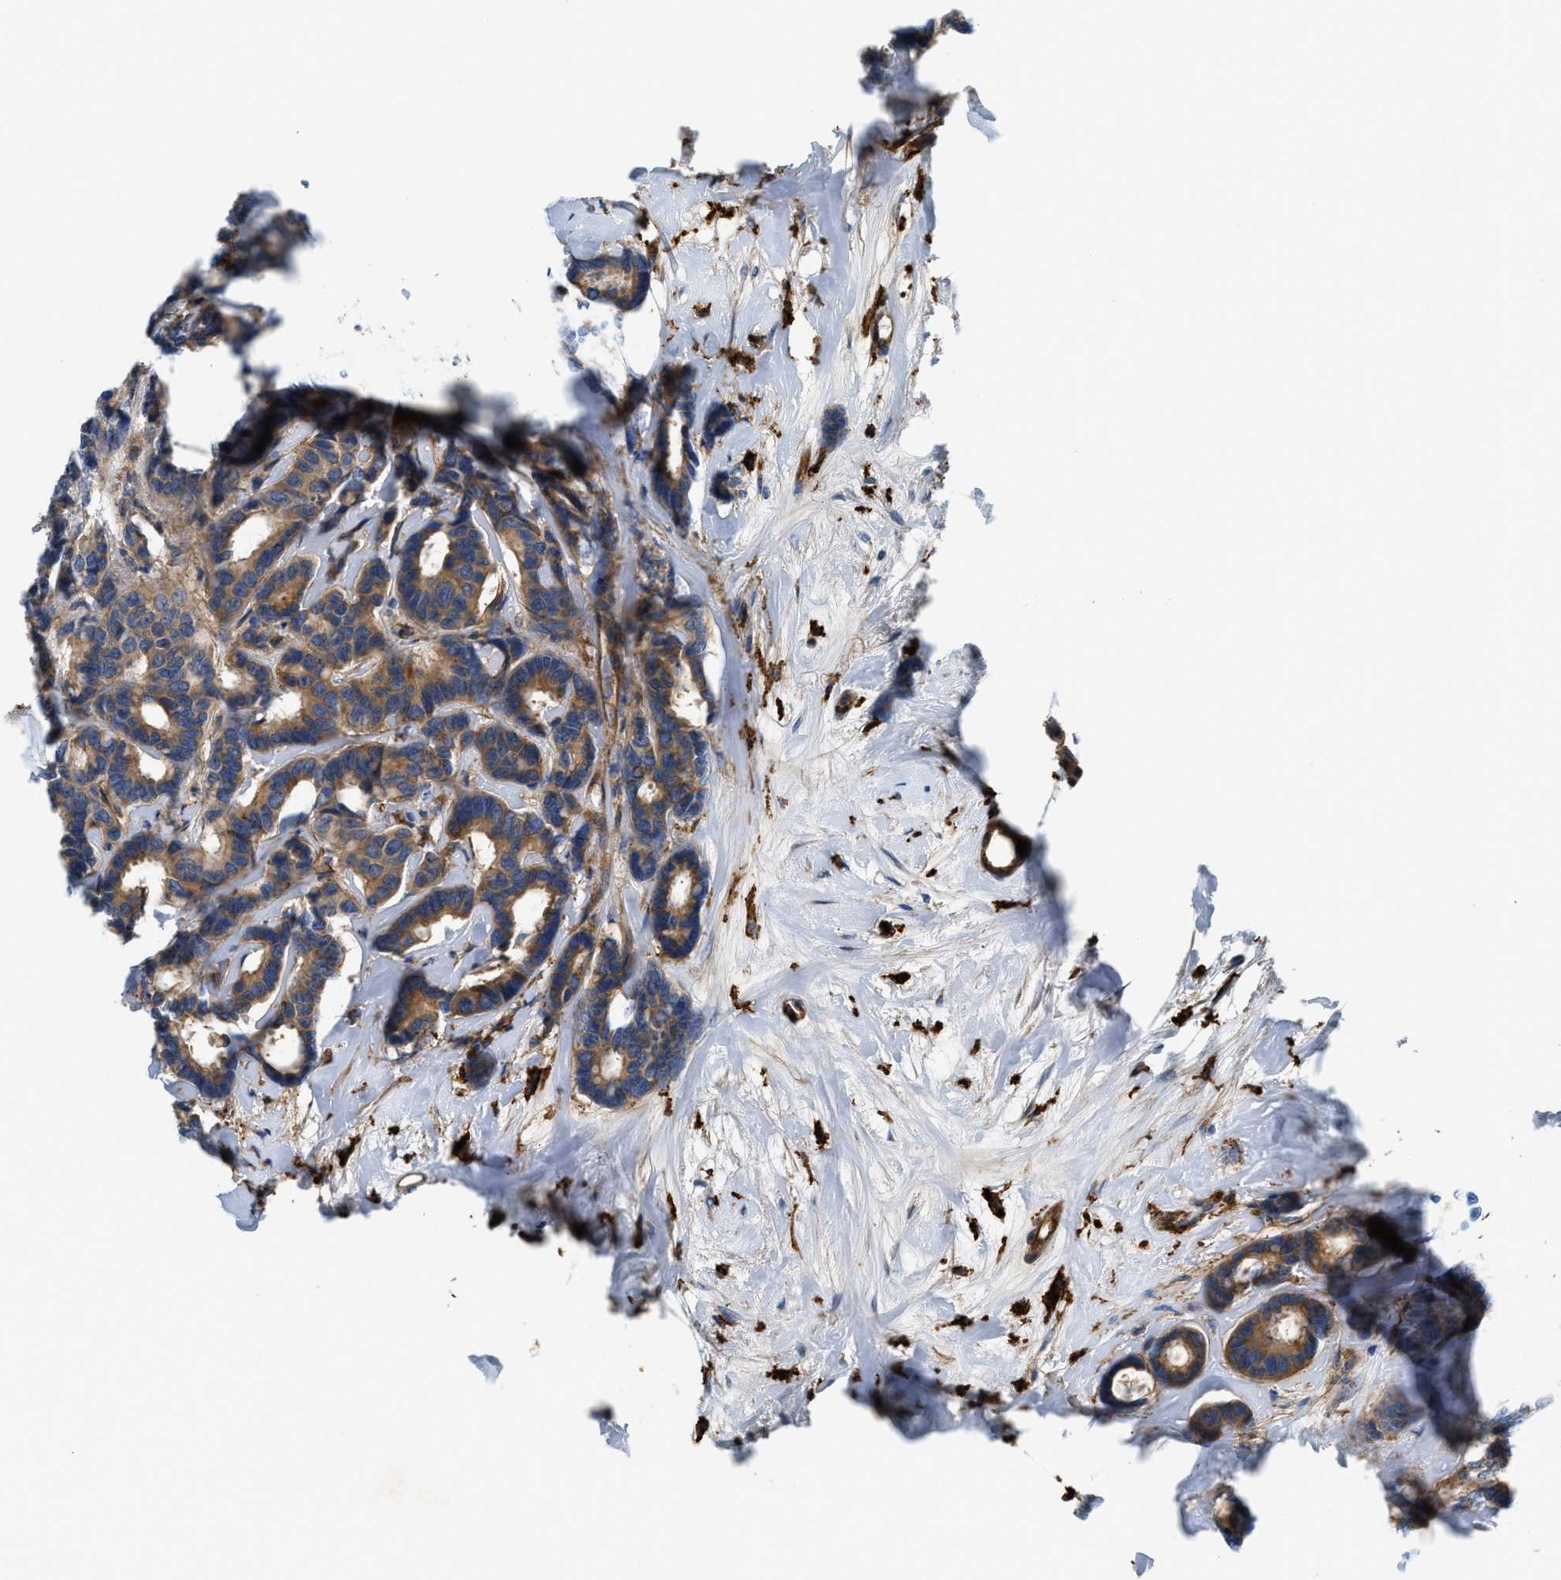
{"staining": {"intensity": "moderate", "quantity": ">75%", "location": "cytoplasmic/membranous"}, "tissue": "breast cancer", "cell_type": "Tumor cells", "image_type": "cancer", "snomed": [{"axis": "morphology", "description": "Duct carcinoma"}, {"axis": "topography", "description": "Breast"}], "caption": "Immunohistochemical staining of breast cancer (invasive ductal carcinoma) displays medium levels of moderate cytoplasmic/membranous expression in approximately >75% of tumor cells.", "gene": "NSUN7", "patient": {"sex": "female", "age": 87}}